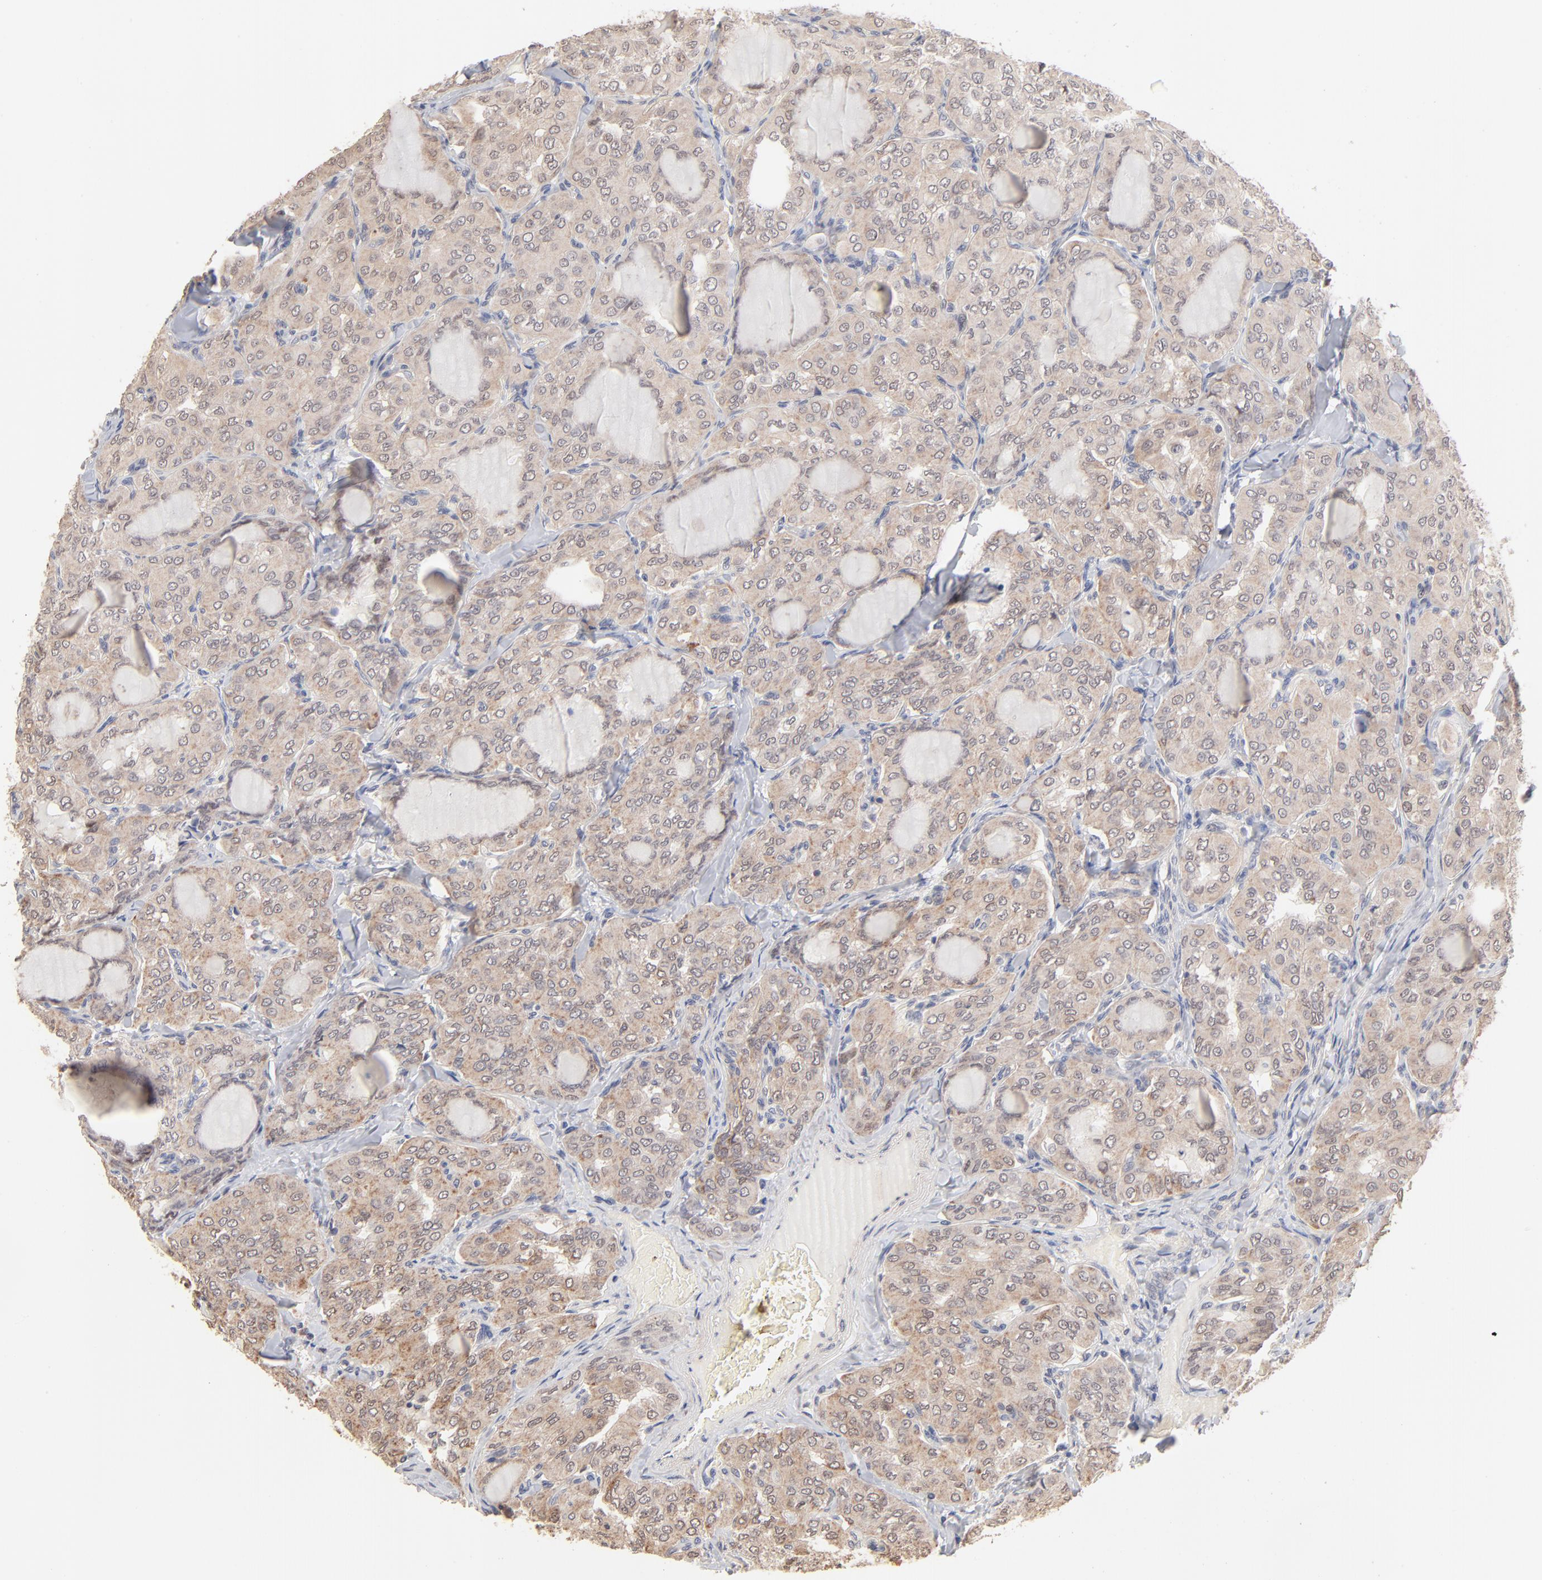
{"staining": {"intensity": "weak", "quantity": "25%-75%", "location": "cytoplasmic/membranous,nuclear"}, "tissue": "thyroid cancer", "cell_type": "Tumor cells", "image_type": "cancer", "snomed": [{"axis": "morphology", "description": "Papillary adenocarcinoma, NOS"}, {"axis": "topography", "description": "Thyroid gland"}], "caption": "An image showing weak cytoplasmic/membranous and nuclear expression in approximately 25%-75% of tumor cells in thyroid papillary adenocarcinoma, as visualized by brown immunohistochemical staining.", "gene": "MSL2", "patient": {"sex": "male", "age": 20}}